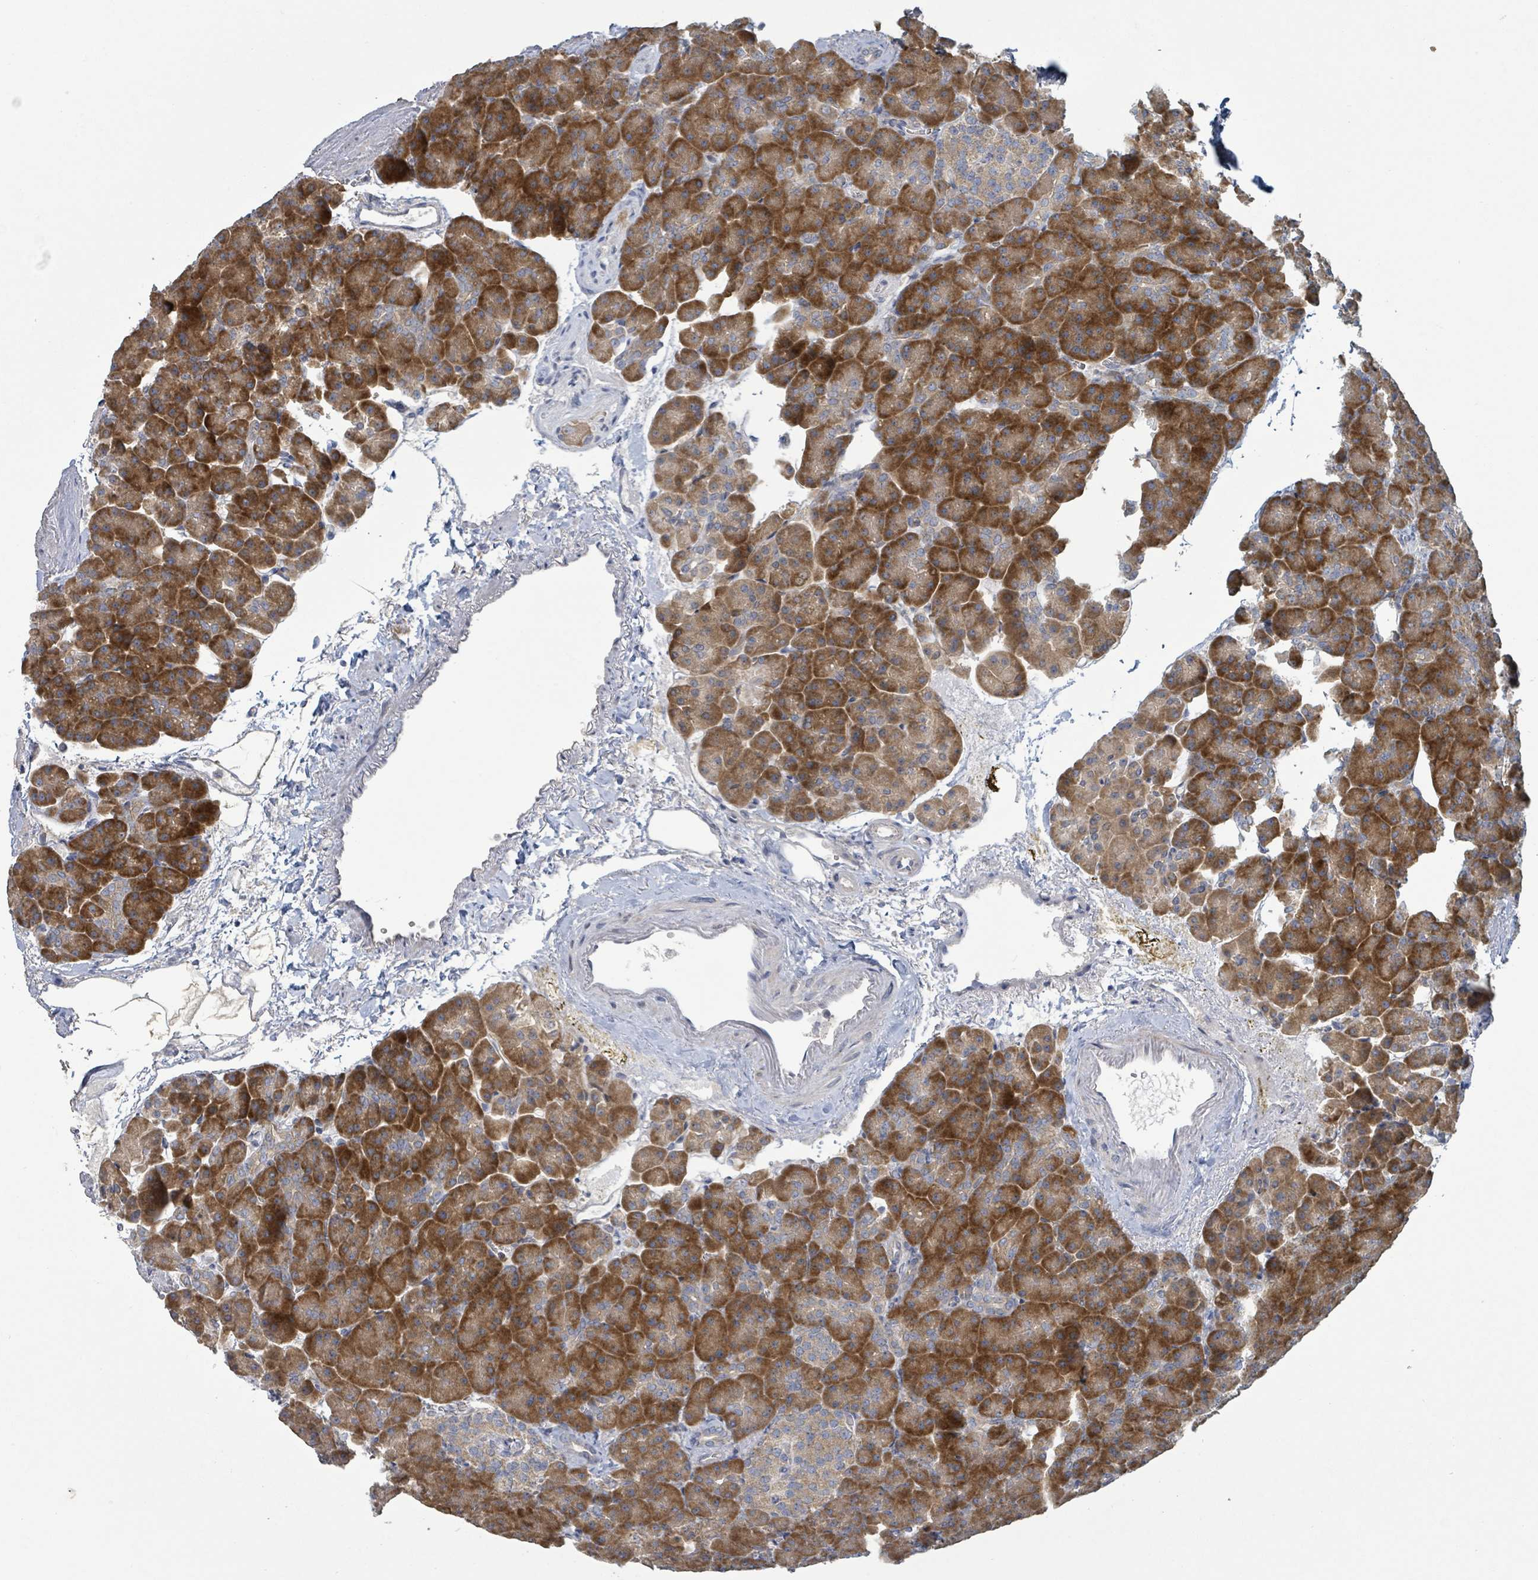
{"staining": {"intensity": "strong", "quantity": "25%-75%", "location": "cytoplasmic/membranous"}, "tissue": "pancreas", "cell_type": "Exocrine glandular cells", "image_type": "normal", "snomed": [{"axis": "morphology", "description": "Normal tissue, NOS"}, {"axis": "topography", "description": "Pancreas"}], "caption": "The image displays a brown stain indicating the presence of a protein in the cytoplasmic/membranous of exocrine glandular cells in pancreas.", "gene": "RPL32", "patient": {"sex": "female", "age": 74}}